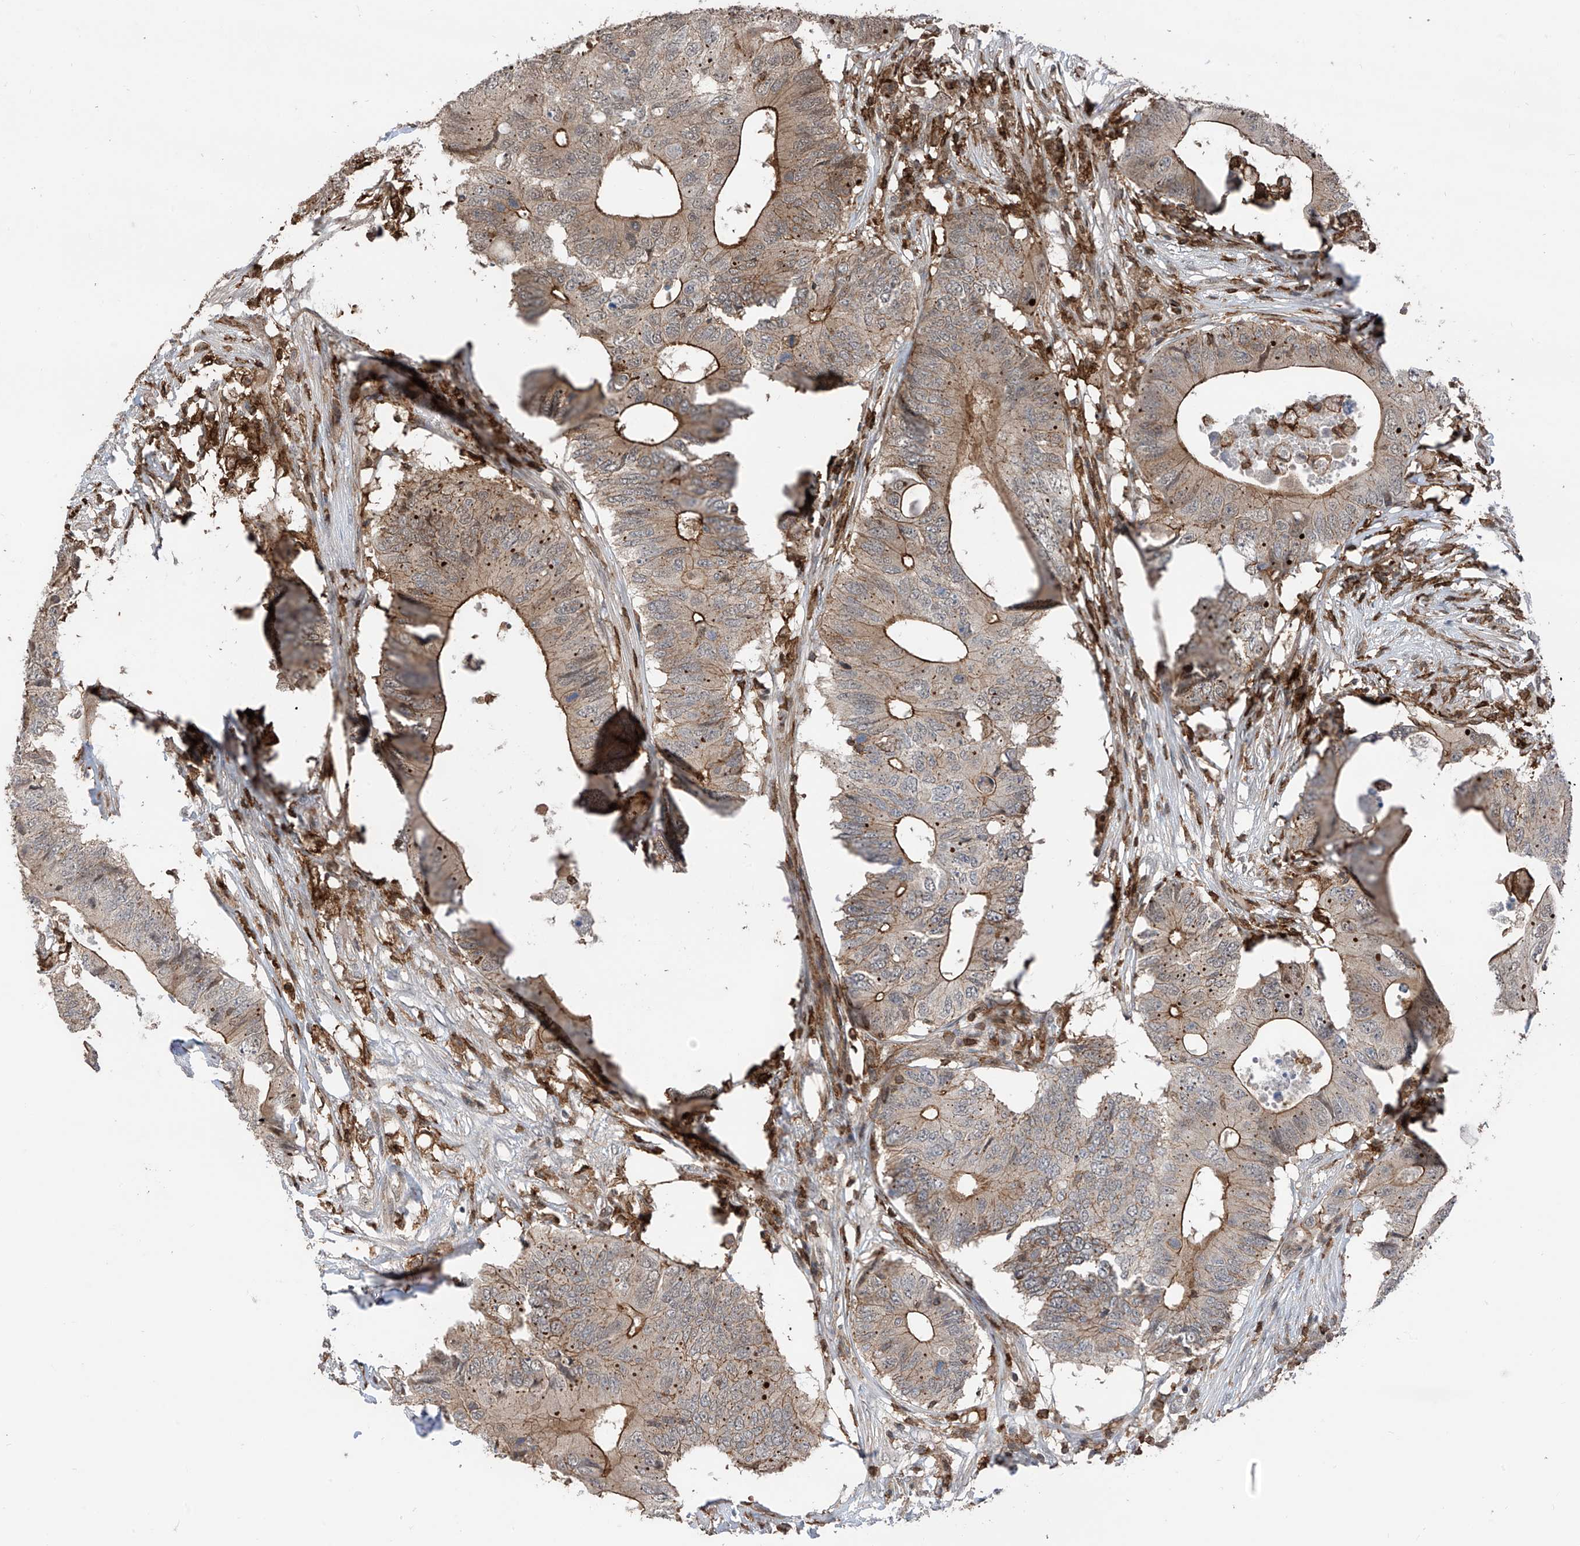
{"staining": {"intensity": "moderate", "quantity": "25%-75%", "location": "cytoplasmic/membranous"}, "tissue": "colorectal cancer", "cell_type": "Tumor cells", "image_type": "cancer", "snomed": [{"axis": "morphology", "description": "Adenocarcinoma, NOS"}, {"axis": "topography", "description": "Colon"}], "caption": "Protein analysis of colorectal adenocarcinoma tissue reveals moderate cytoplasmic/membranous expression in about 25%-75% of tumor cells.", "gene": "MICAL1", "patient": {"sex": "male", "age": 71}}